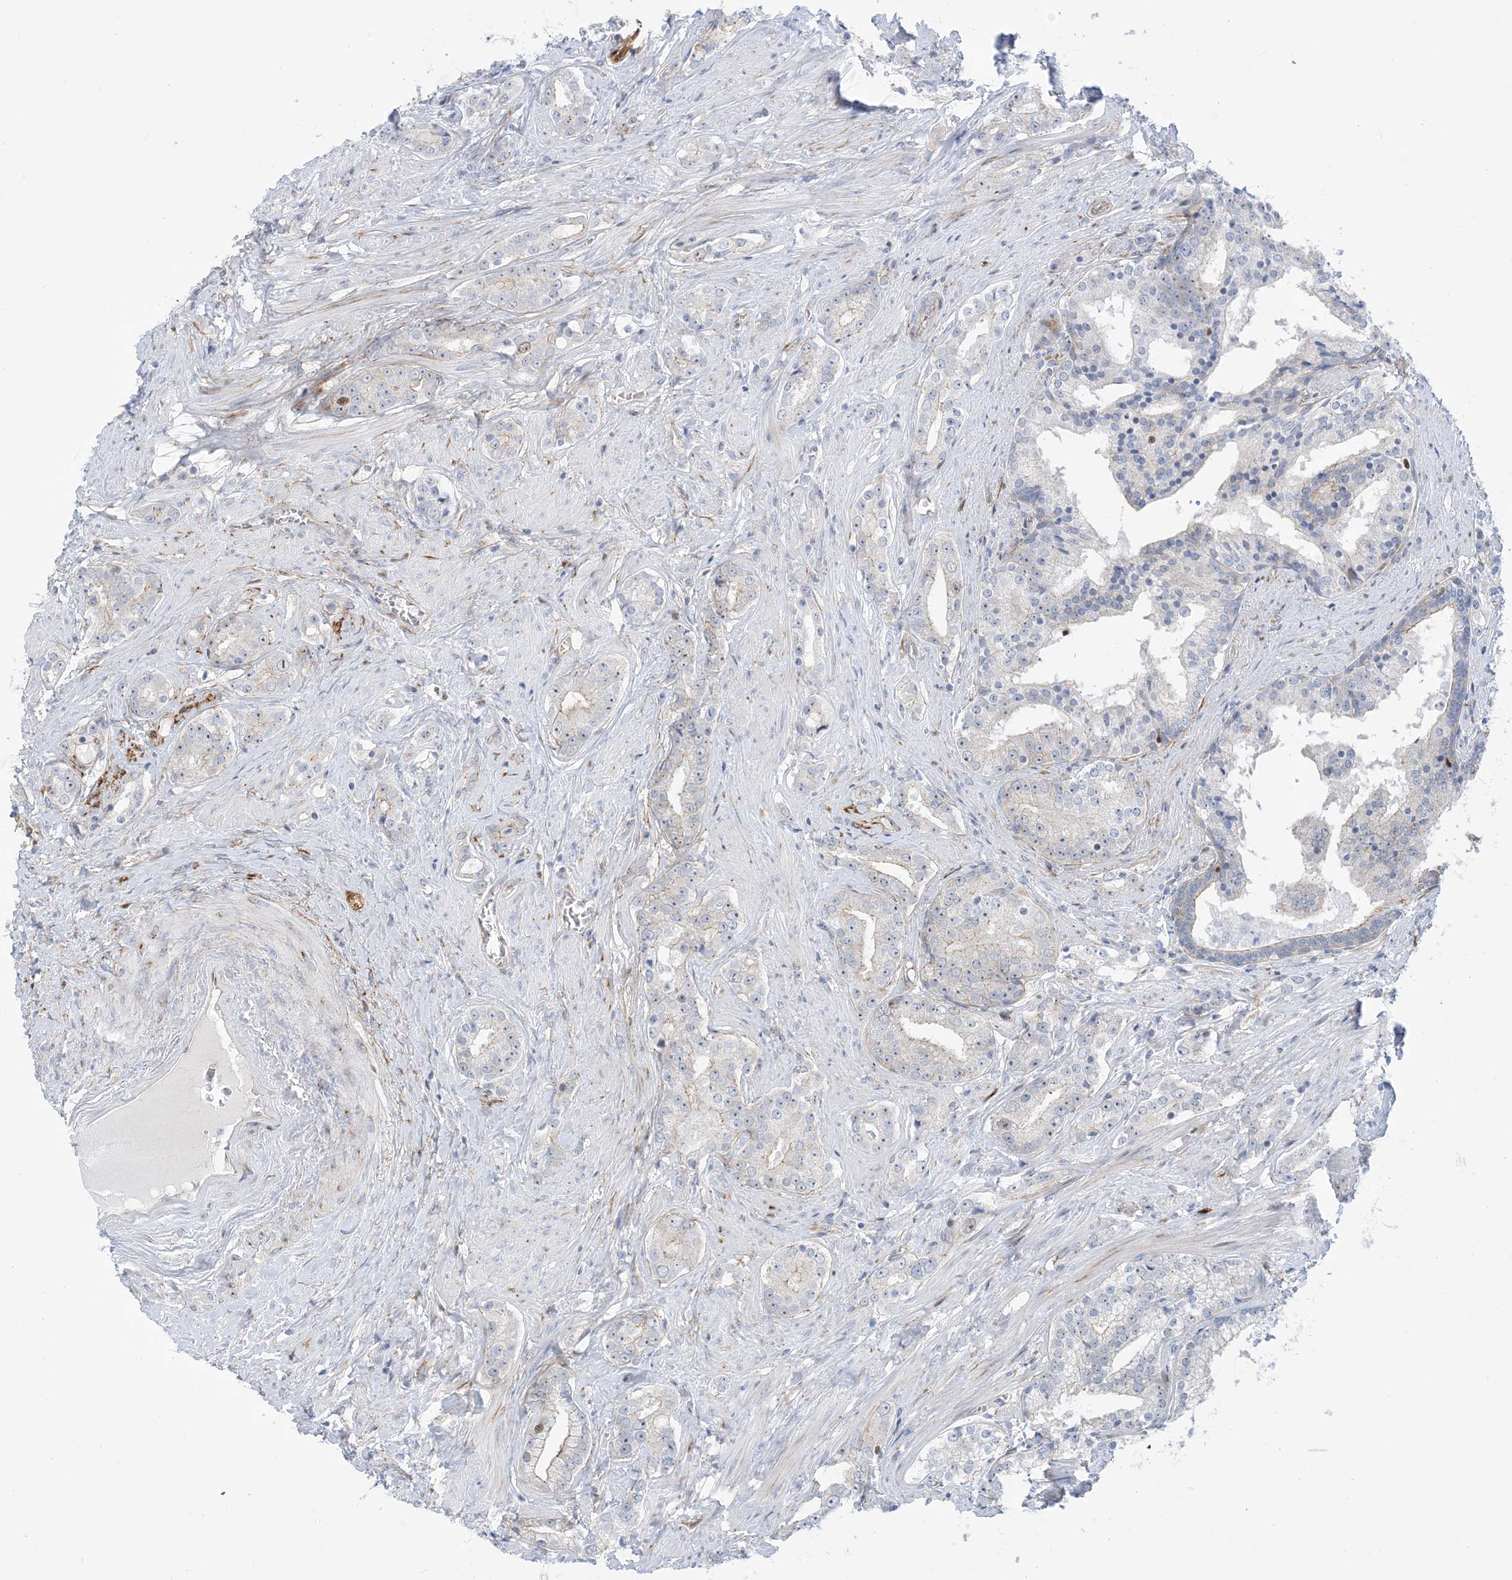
{"staining": {"intensity": "negative", "quantity": "none", "location": "none"}, "tissue": "prostate cancer", "cell_type": "Tumor cells", "image_type": "cancer", "snomed": [{"axis": "morphology", "description": "Adenocarcinoma, High grade"}, {"axis": "topography", "description": "Prostate"}], "caption": "There is no significant expression in tumor cells of prostate cancer (adenocarcinoma (high-grade)). (DAB immunohistochemistry (IHC) visualized using brightfield microscopy, high magnification).", "gene": "MARS2", "patient": {"sex": "male", "age": 58}}